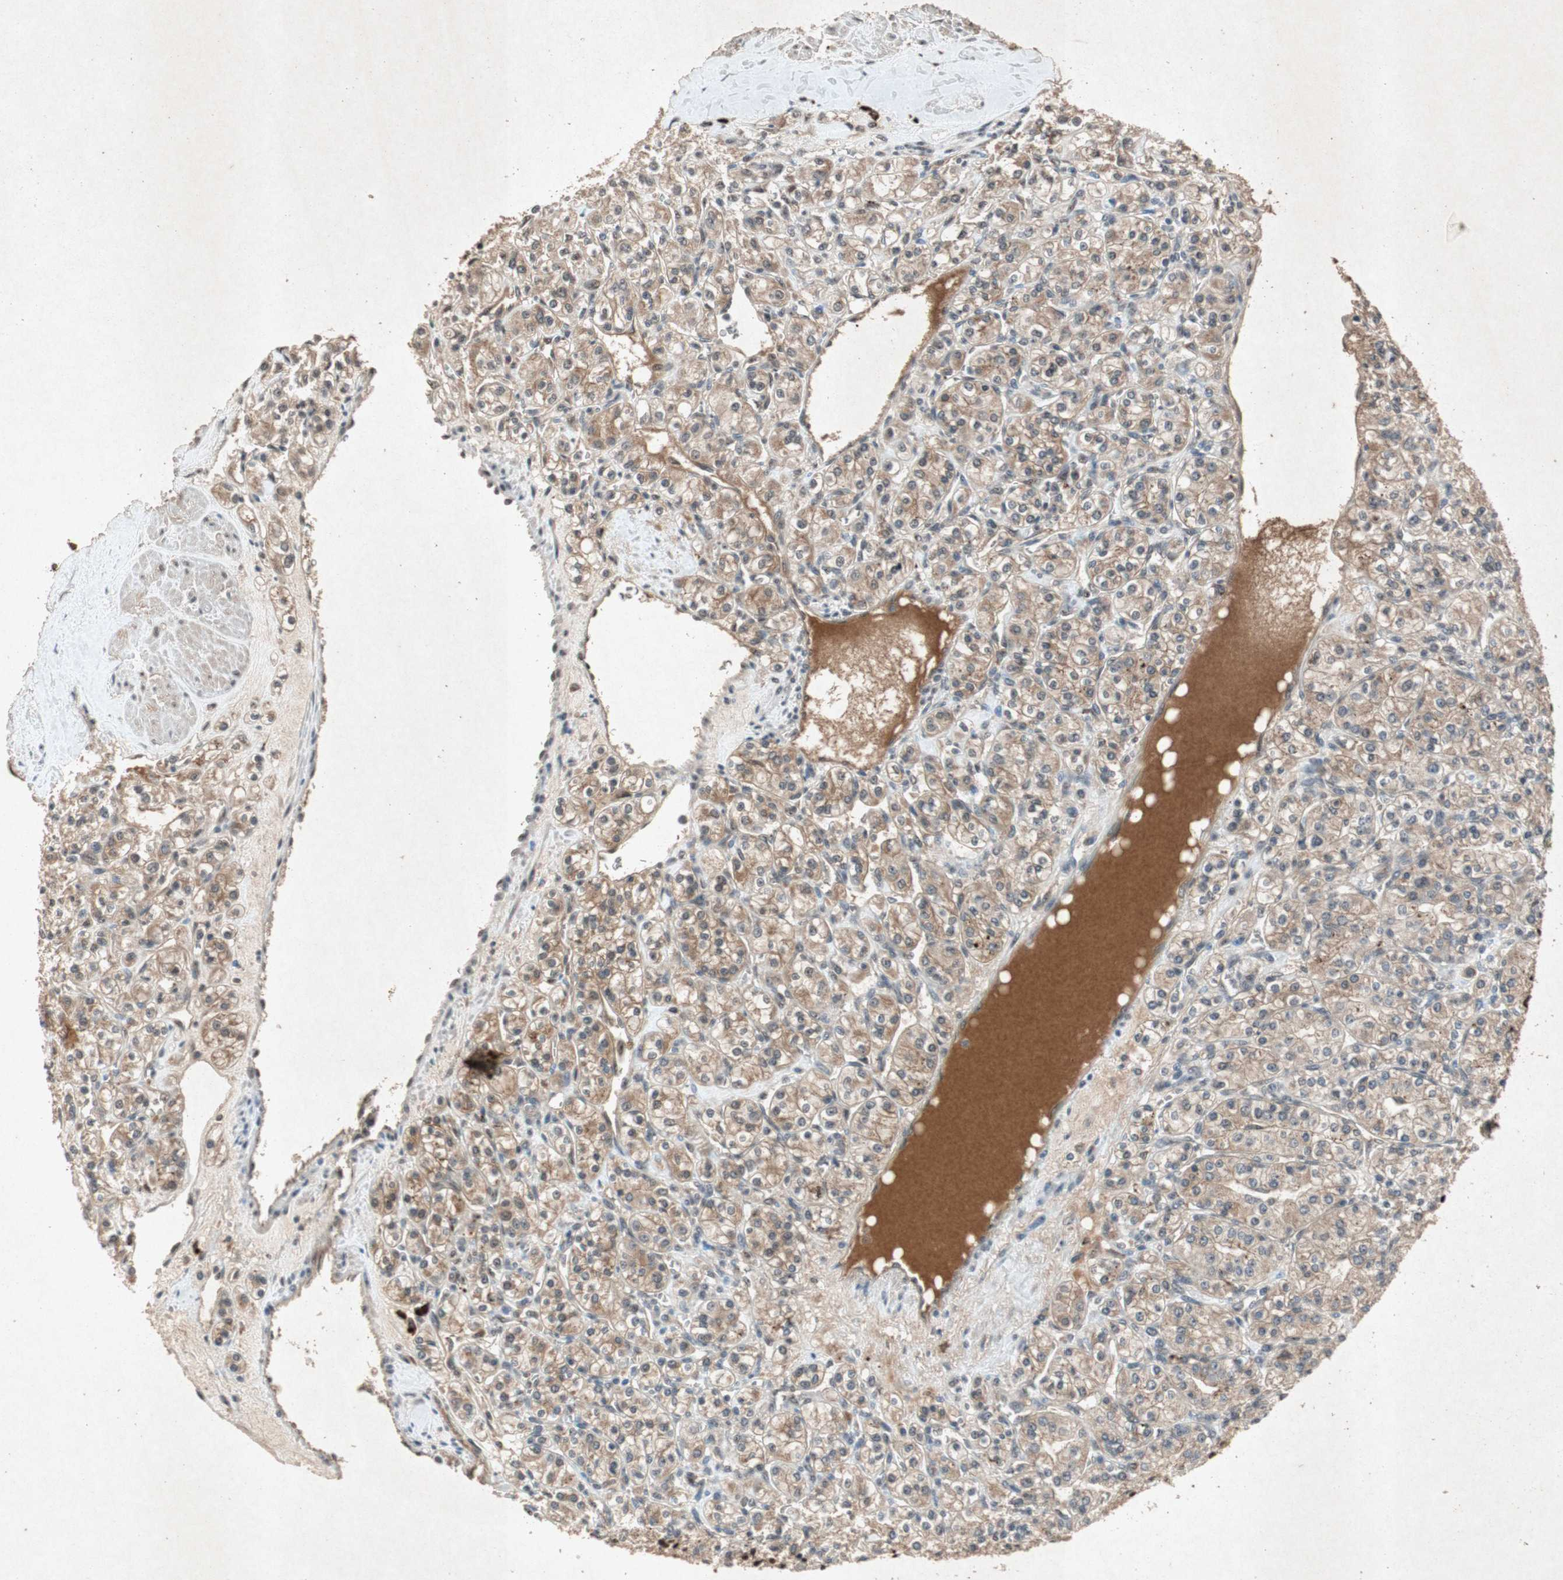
{"staining": {"intensity": "weak", "quantity": ">75%", "location": "cytoplasmic/membranous,nuclear"}, "tissue": "renal cancer", "cell_type": "Tumor cells", "image_type": "cancer", "snomed": [{"axis": "morphology", "description": "Adenocarcinoma, NOS"}, {"axis": "topography", "description": "Kidney"}], "caption": "Renal adenocarcinoma stained with a protein marker shows weak staining in tumor cells.", "gene": "PML", "patient": {"sex": "male", "age": 77}}